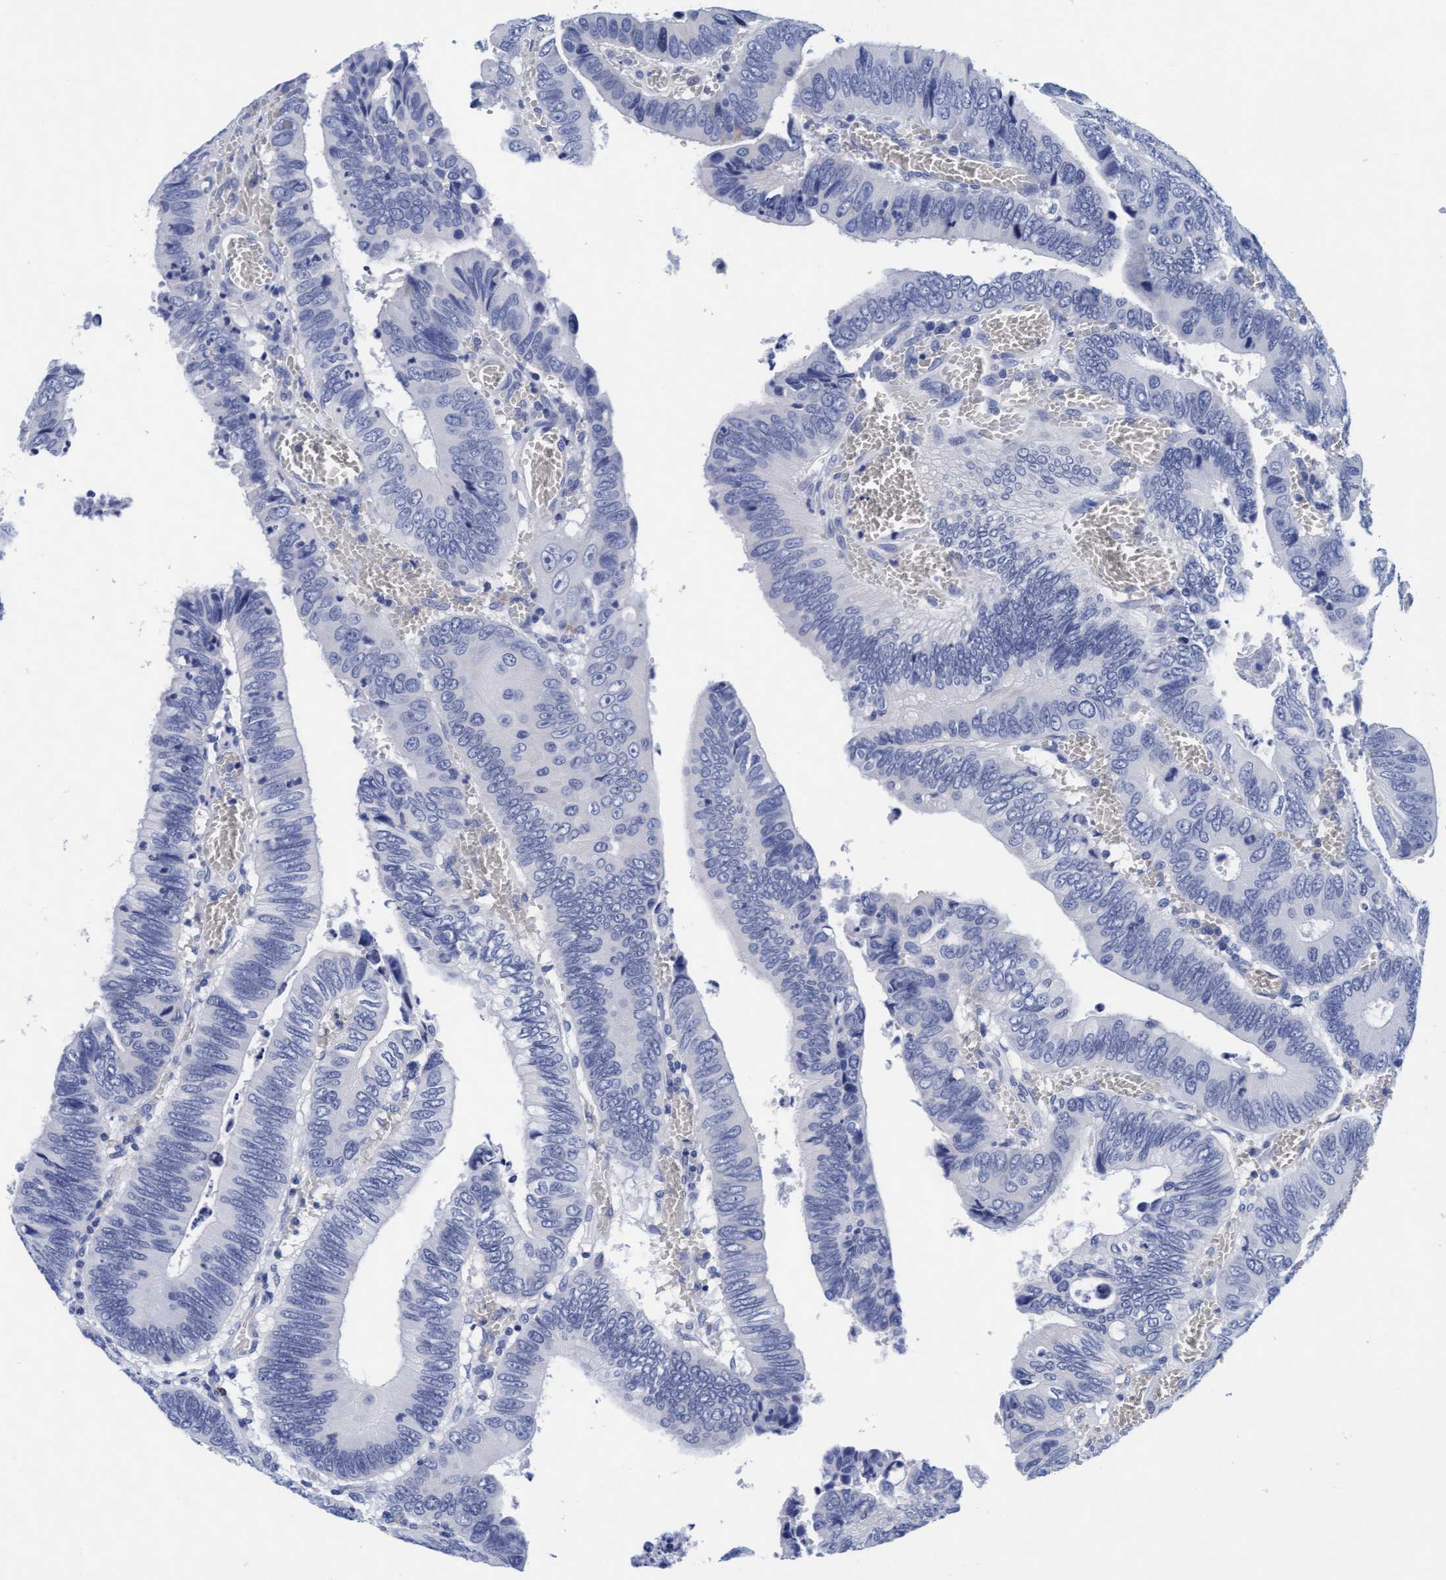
{"staining": {"intensity": "negative", "quantity": "none", "location": "none"}, "tissue": "colorectal cancer", "cell_type": "Tumor cells", "image_type": "cancer", "snomed": [{"axis": "morphology", "description": "Inflammation, NOS"}, {"axis": "morphology", "description": "Adenocarcinoma, NOS"}, {"axis": "topography", "description": "Colon"}], "caption": "A micrograph of colorectal cancer stained for a protein shows no brown staining in tumor cells.", "gene": "ARSG", "patient": {"sex": "male", "age": 72}}